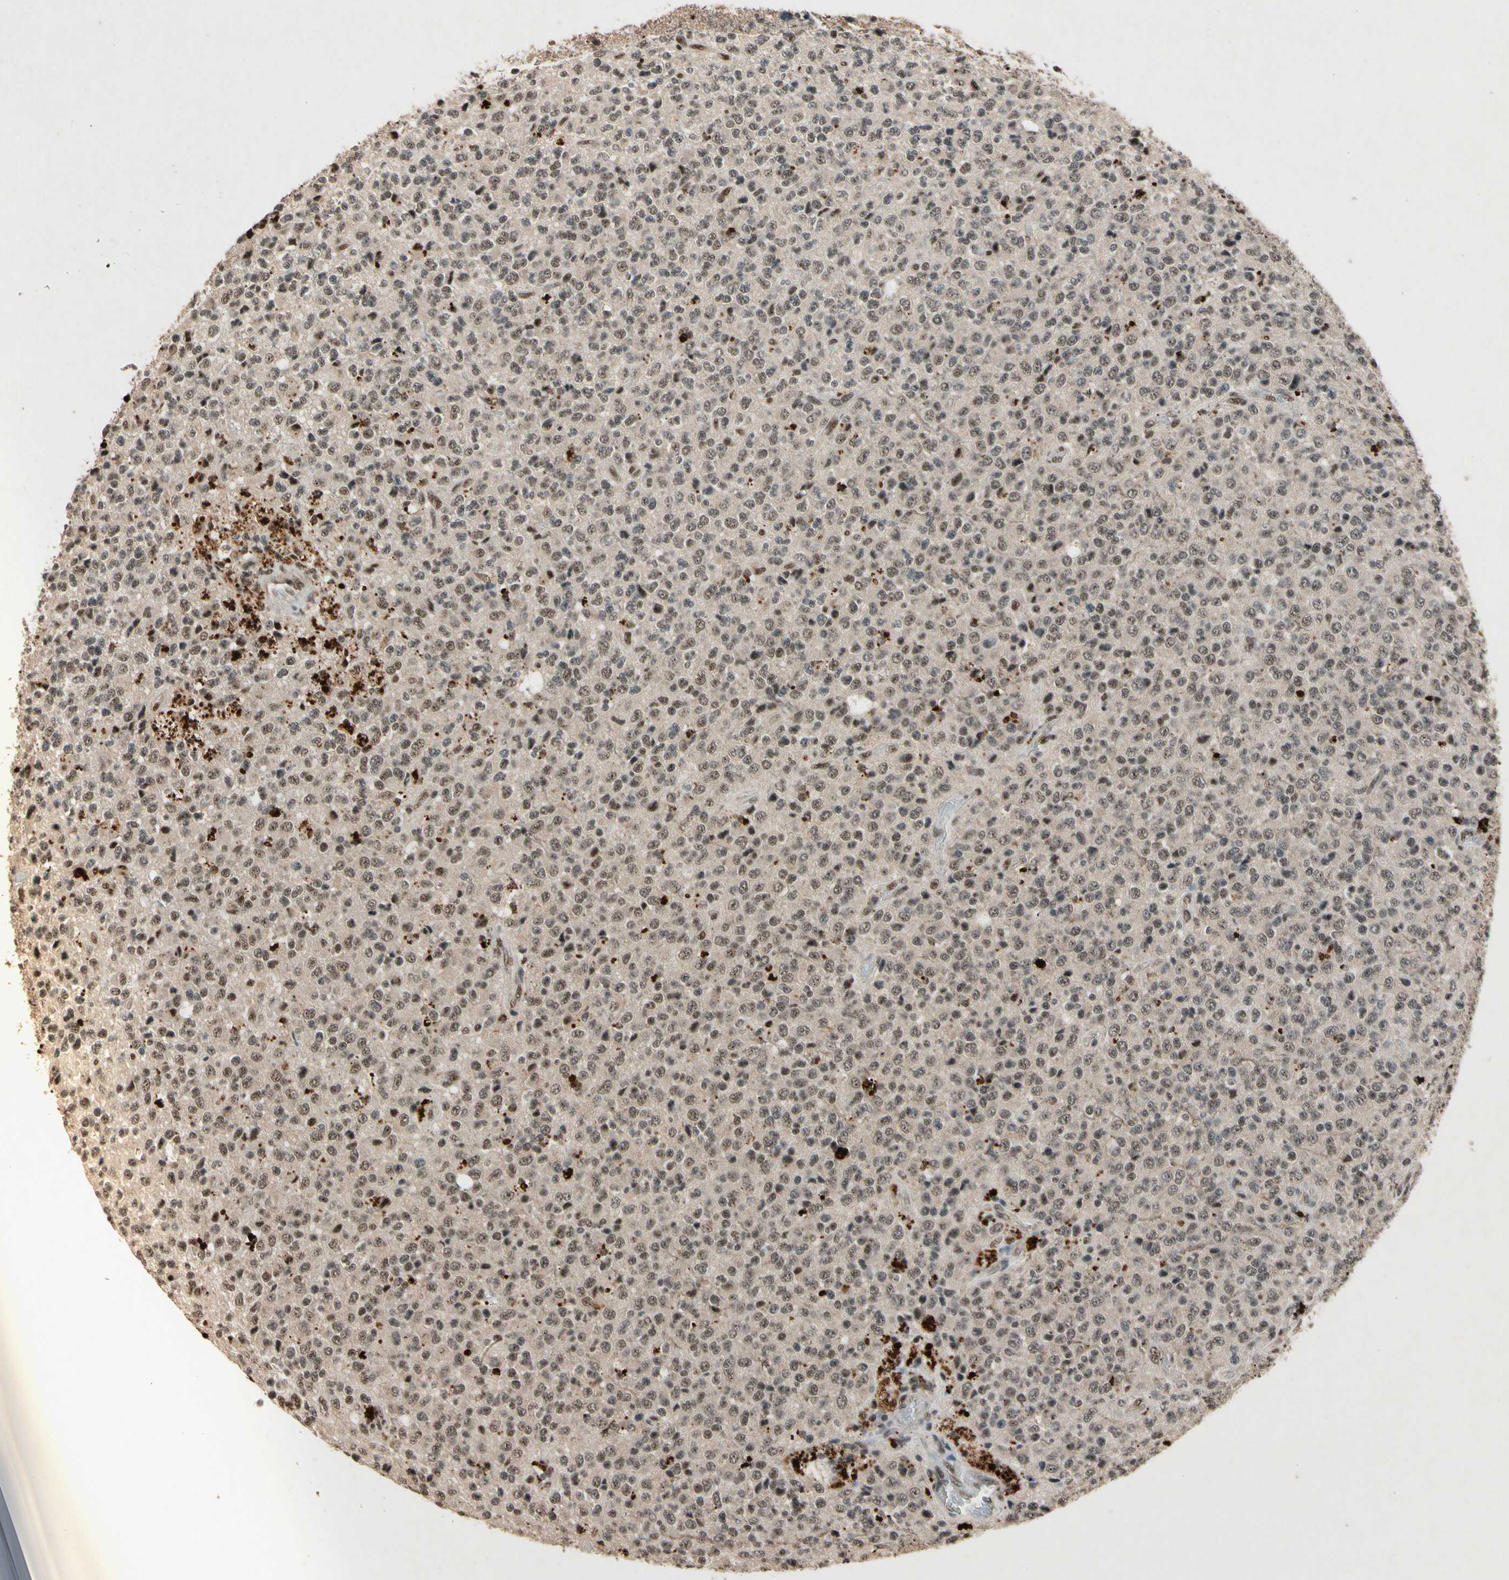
{"staining": {"intensity": "moderate", "quantity": ">75%", "location": "nuclear"}, "tissue": "glioma", "cell_type": "Tumor cells", "image_type": "cancer", "snomed": [{"axis": "morphology", "description": "Glioma, malignant, High grade"}, {"axis": "topography", "description": "pancreas cauda"}], "caption": "Malignant high-grade glioma stained with immunohistochemistry (IHC) reveals moderate nuclear positivity in about >75% of tumor cells.", "gene": "PML", "patient": {"sex": "male", "age": 60}}